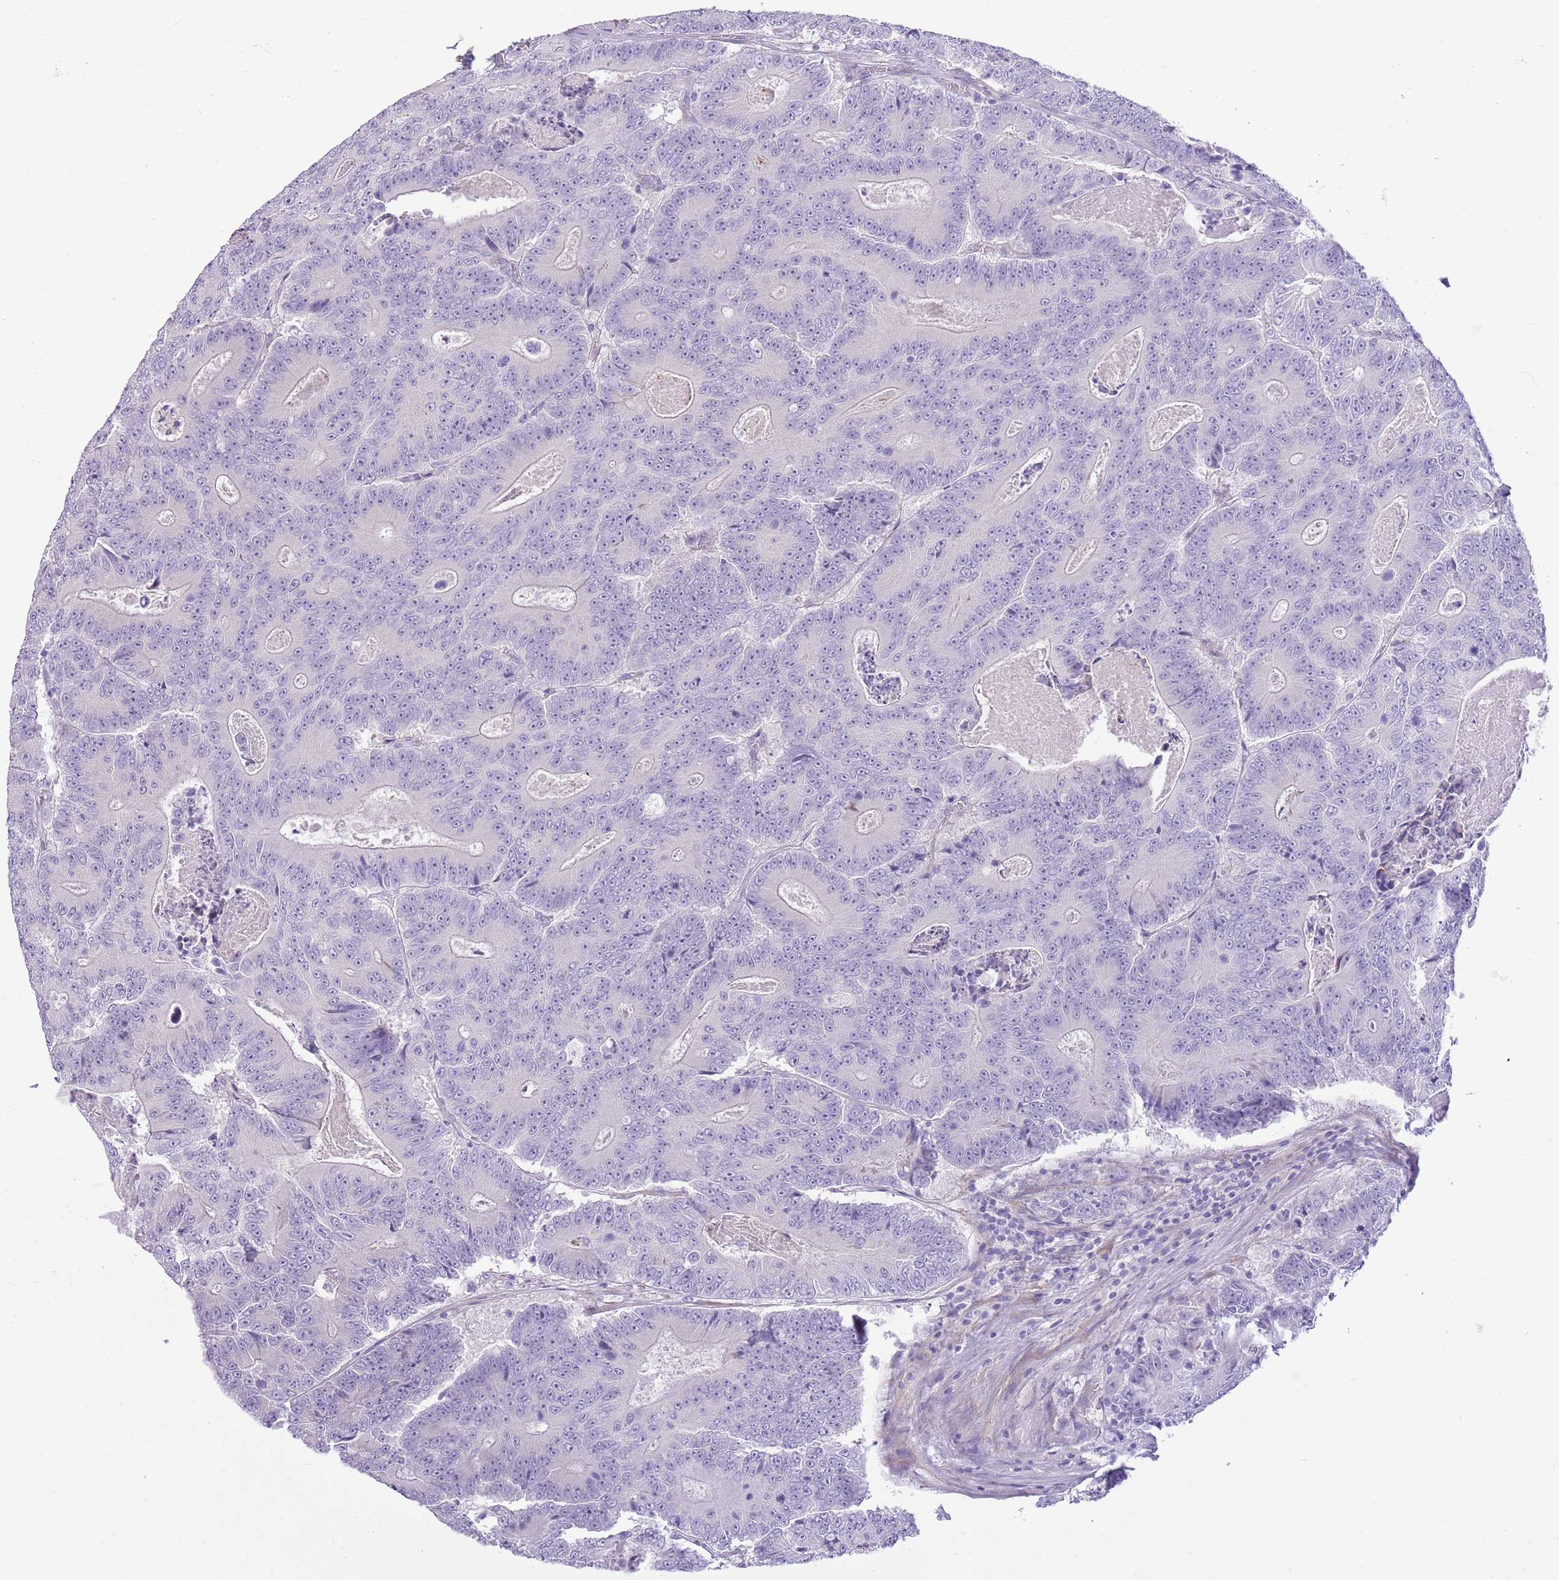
{"staining": {"intensity": "negative", "quantity": "none", "location": "none"}, "tissue": "colorectal cancer", "cell_type": "Tumor cells", "image_type": "cancer", "snomed": [{"axis": "morphology", "description": "Adenocarcinoma, NOS"}, {"axis": "topography", "description": "Colon"}], "caption": "Histopathology image shows no protein positivity in tumor cells of adenocarcinoma (colorectal) tissue. (Brightfield microscopy of DAB IHC at high magnification).", "gene": "ZC4H2", "patient": {"sex": "male", "age": 83}}